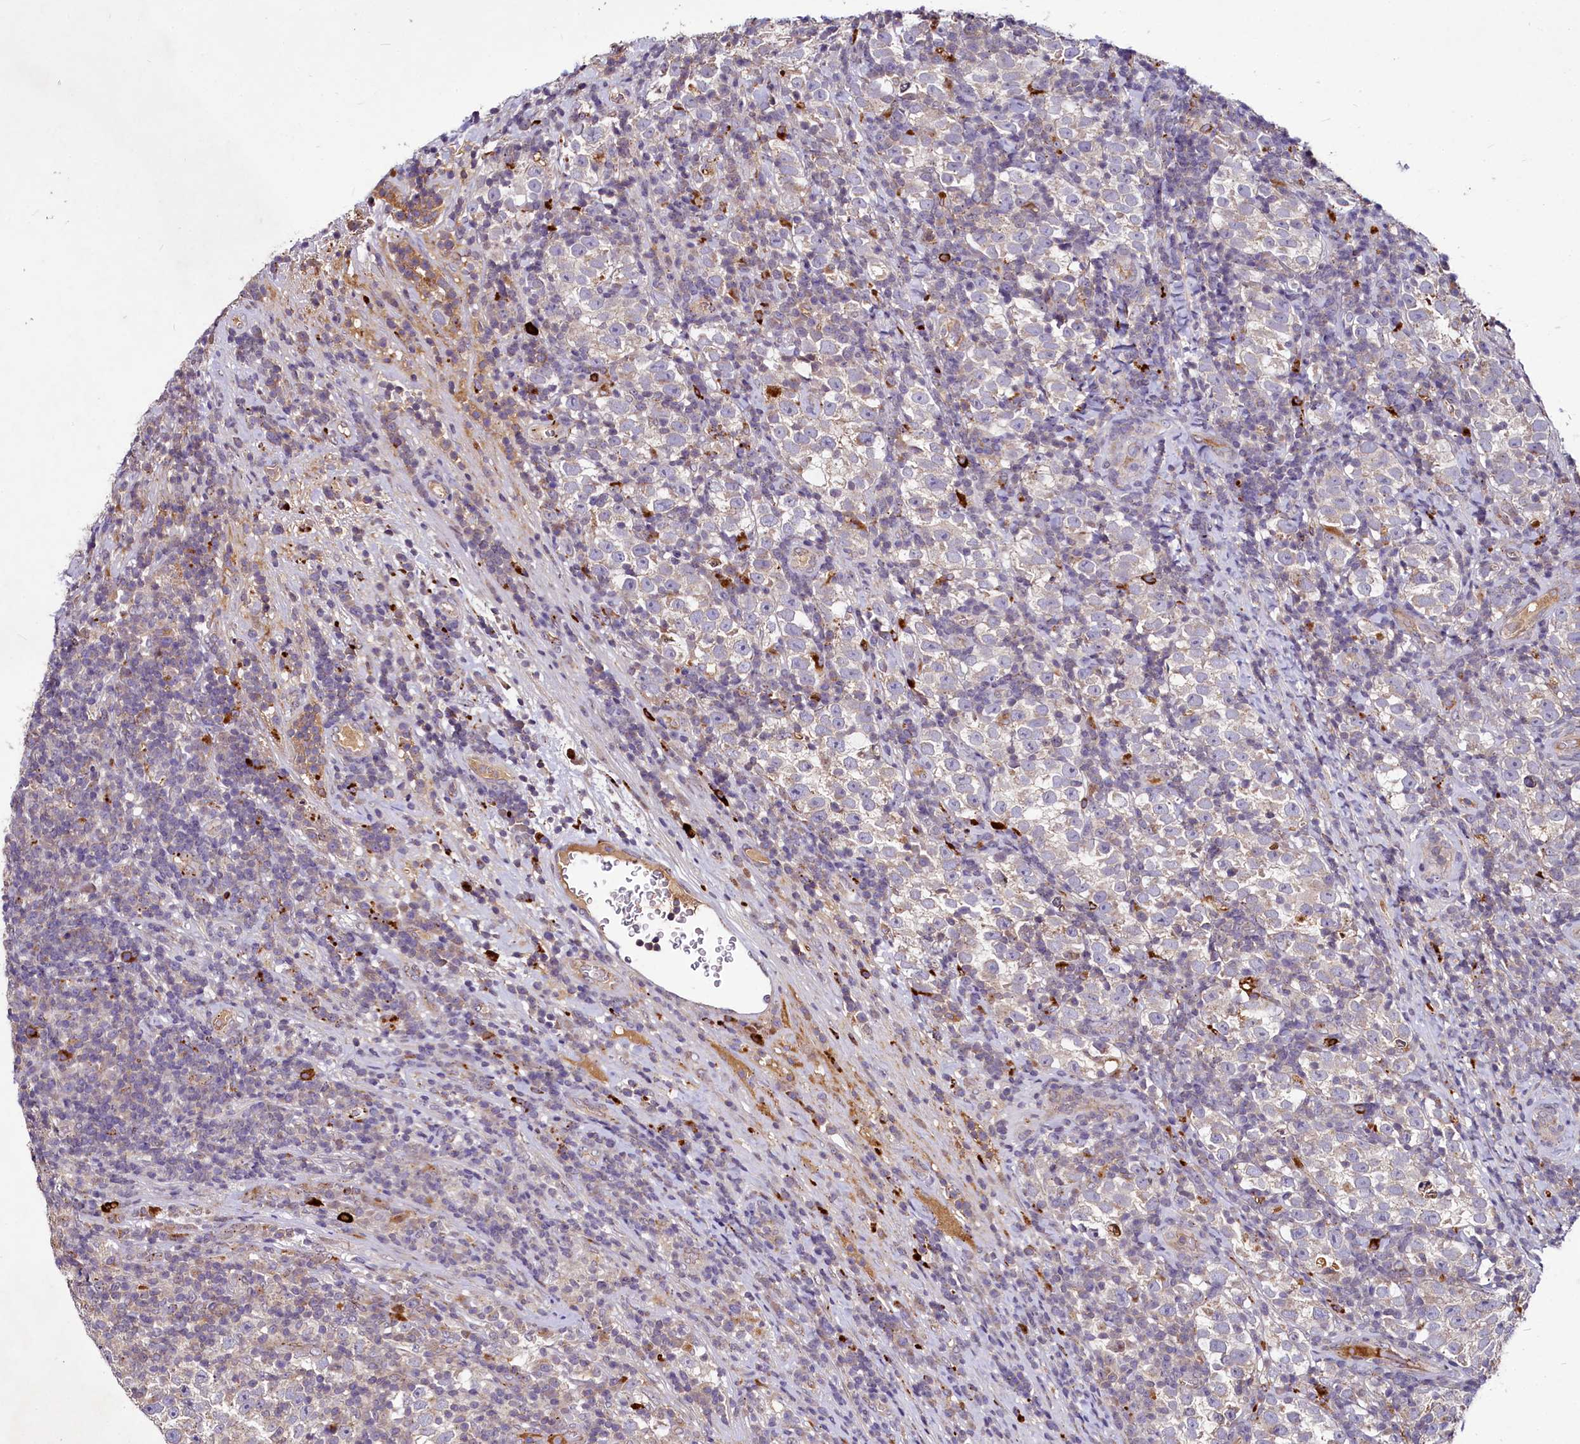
{"staining": {"intensity": "negative", "quantity": "none", "location": "none"}, "tissue": "testis cancer", "cell_type": "Tumor cells", "image_type": "cancer", "snomed": [{"axis": "morphology", "description": "Normal tissue, NOS"}, {"axis": "morphology", "description": "Seminoma, NOS"}, {"axis": "topography", "description": "Testis"}], "caption": "Protein analysis of testis cancer (seminoma) demonstrates no significant staining in tumor cells.", "gene": "C11orf86", "patient": {"sex": "male", "age": 43}}